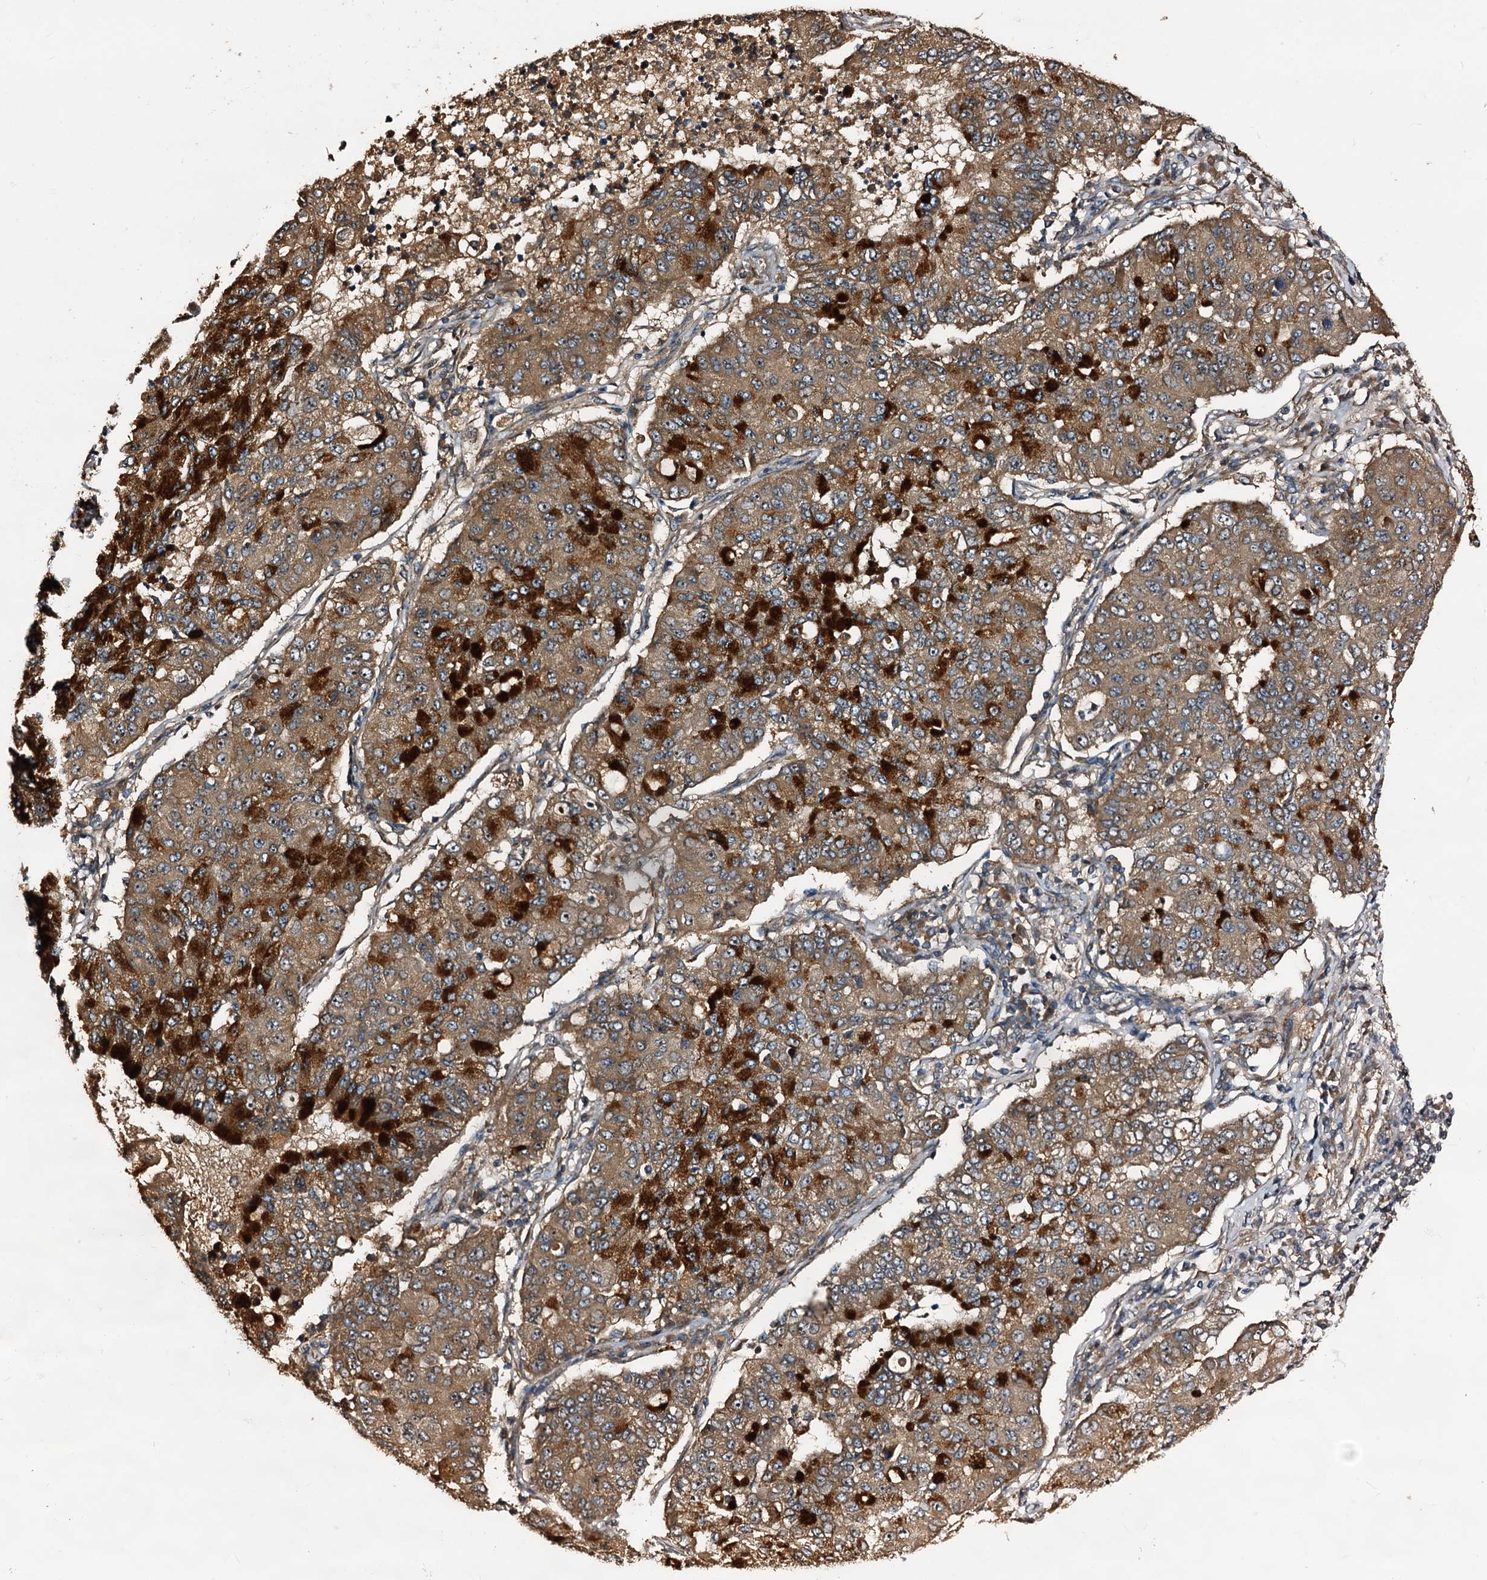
{"staining": {"intensity": "strong", "quantity": ">75%", "location": "cytoplasmic/membranous"}, "tissue": "lung cancer", "cell_type": "Tumor cells", "image_type": "cancer", "snomed": [{"axis": "morphology", "description": "Squamous cell carcinoma, NOS"}, {"axis": "topography", "description": "Lung"}], "caption": "Squamous cell carcinoma (lung) was stained to show a protein in brown. There is high levels of strong cytoplasmic/membranous expression in approximately >75% of tumor cells.", "gene": "PEX5", "patient": {"sex": "male", "age": 74}}